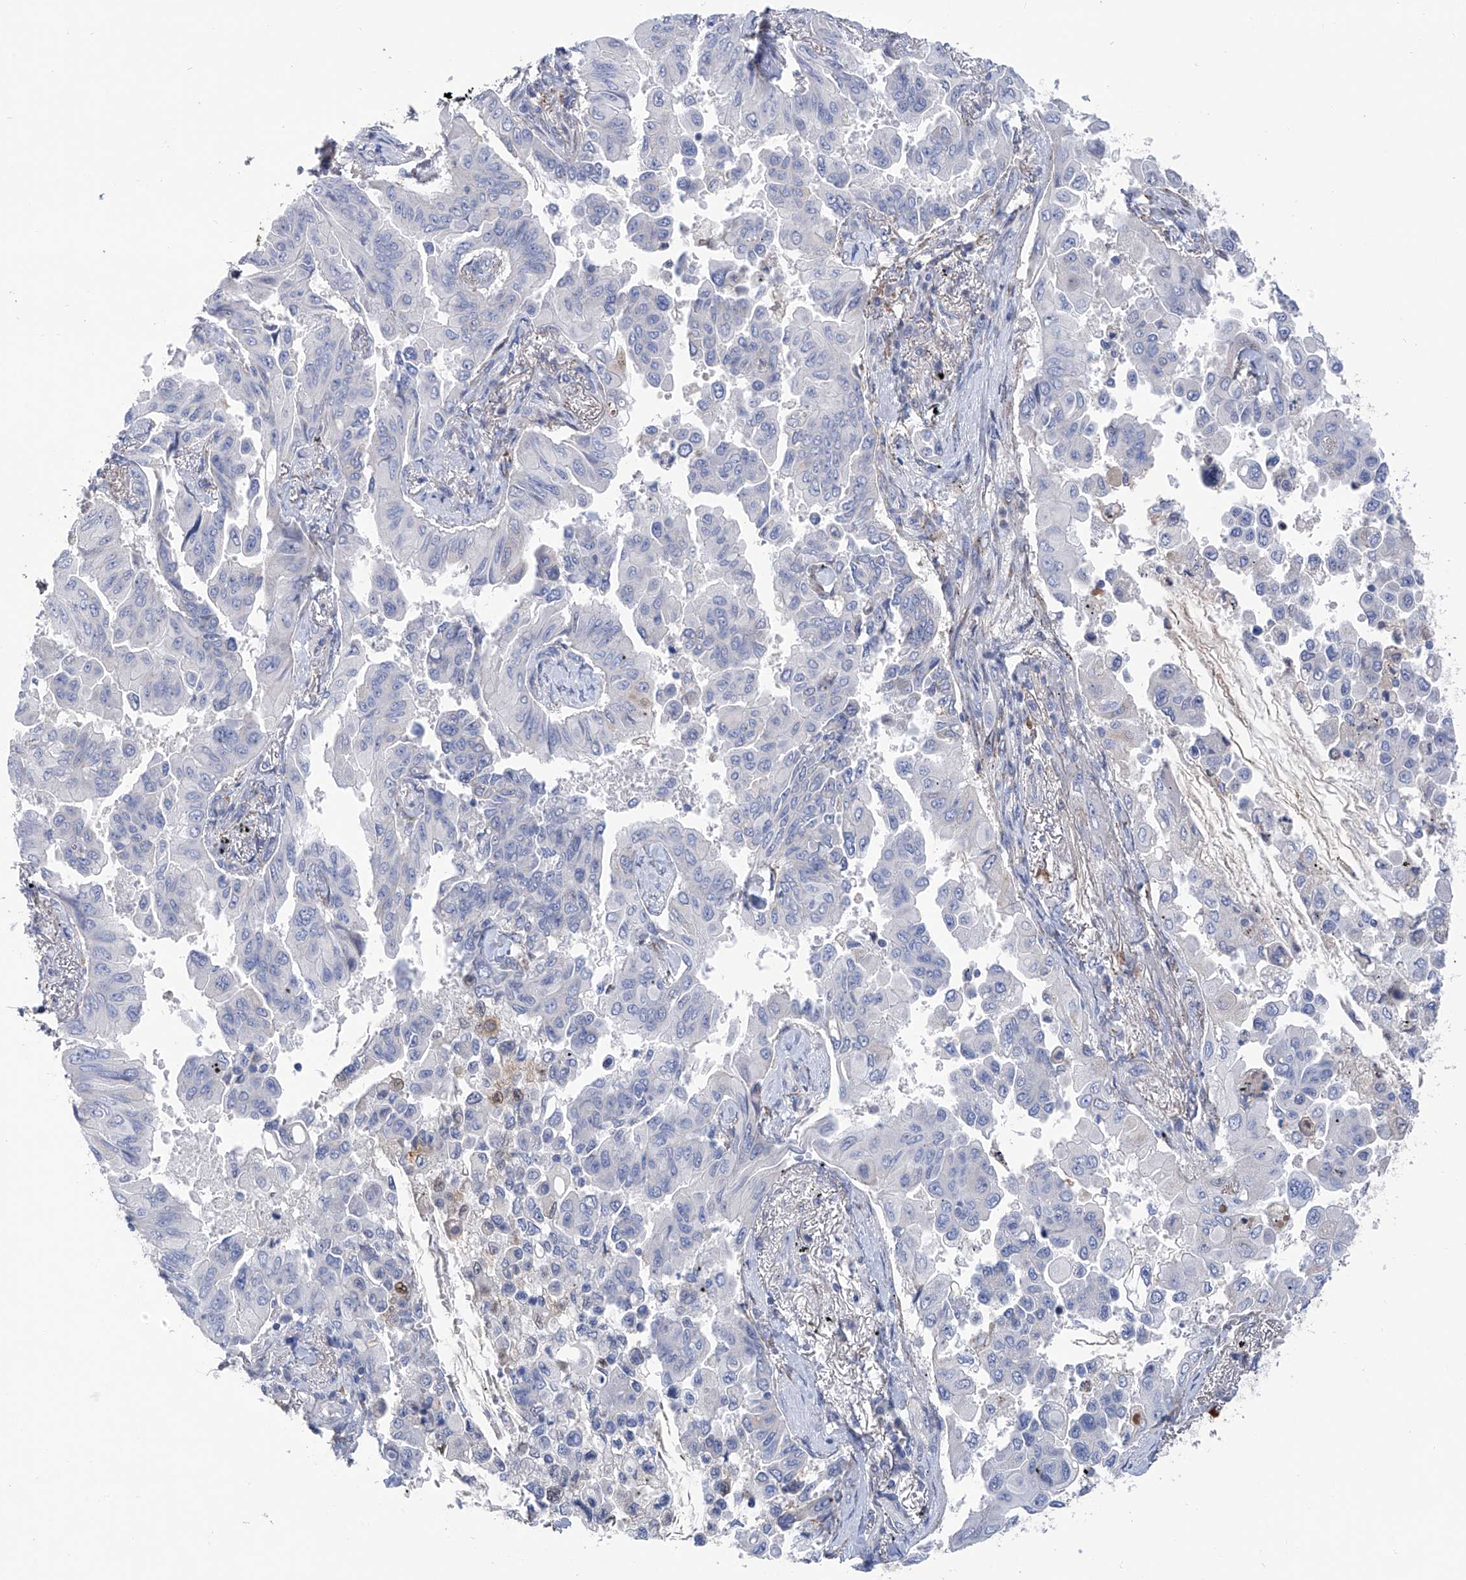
{"staining": {"intensity": "negative", "quantity": "none", "location": "none"}, "tissue": "lung cancer", "cell_type": "Tumor cells", "image_type": "cancer", "snomed": [{"axis": "morphology", "description": "Adenocarcinoma, NOS"}, {"axis": "topography", "description": "Lung"}], "caption": "Immunohistochemistry photomicrograph of neoplastic tissue: human lung cancer (adenocarcinoma) stained with DAB (3,3'-diaminobenzidine) shows no significant protein staining in tumor cells.", "gene": "PHF20", "patient": {"sex": "female", "age": 67}}